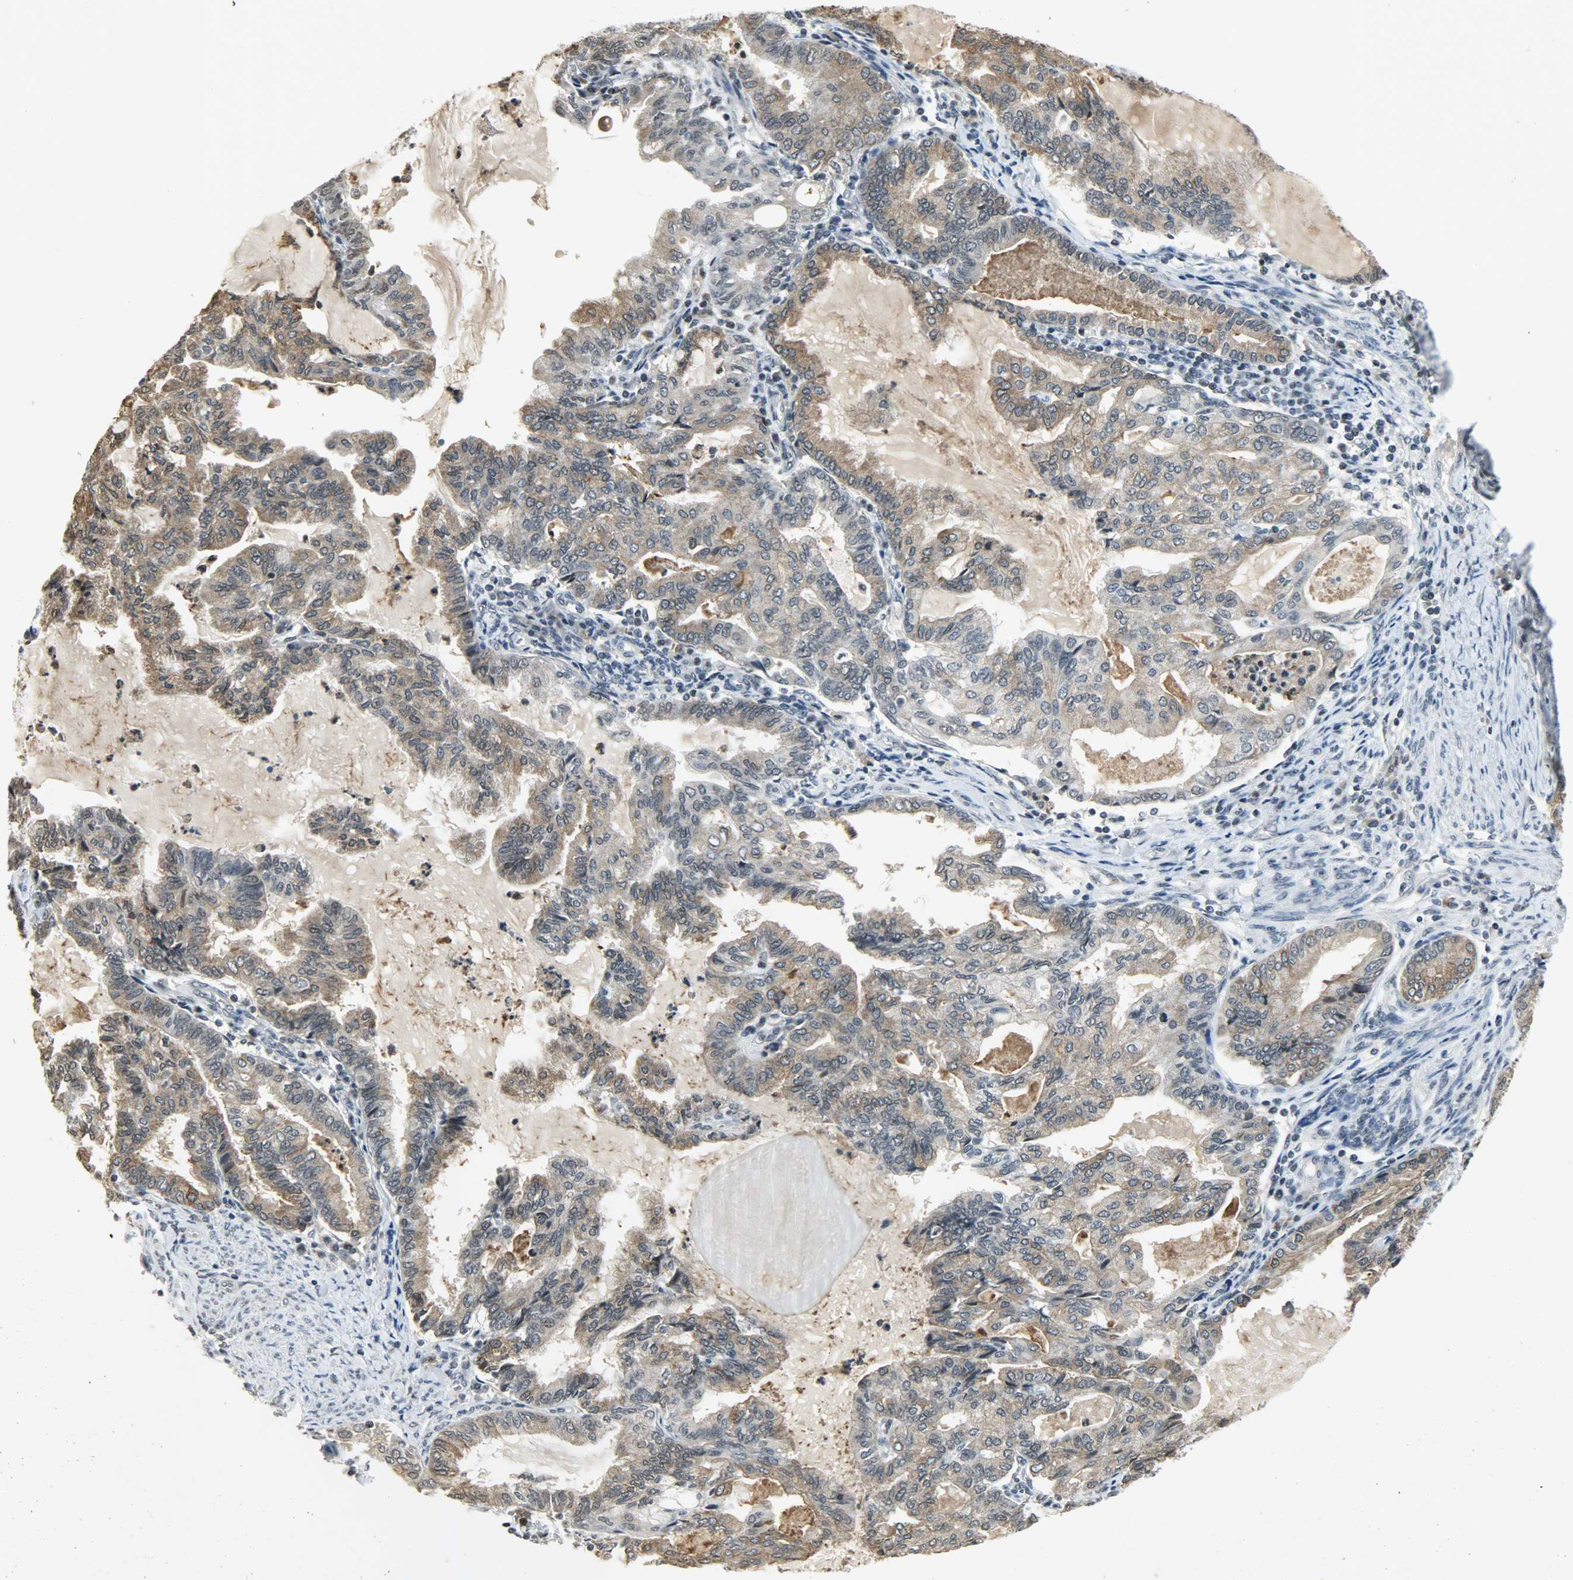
{"staining": {"intensity": "weak", "quantity": "25%-75%", "location": "cytoplasmic/membranous"}, "tissue": "endometrial cancer", "cell_type": "Tumor cells", "image_type": "cancer", "snomed": [{"axis": "morphology", "description": "Adenocarcinoma, NOS"}, {"axis": "topography", "description": "Endometrium"}], "caption": "Endometrial cancer (adenocarcinoma) stained with immunohistochemistry (IHC) reveals weak cytoplasmic/membranous positivity in approximately 25%-75% of tumor cells.", "gene": "SMARCA5", "patient": {"sex": "female", "age": 86}}